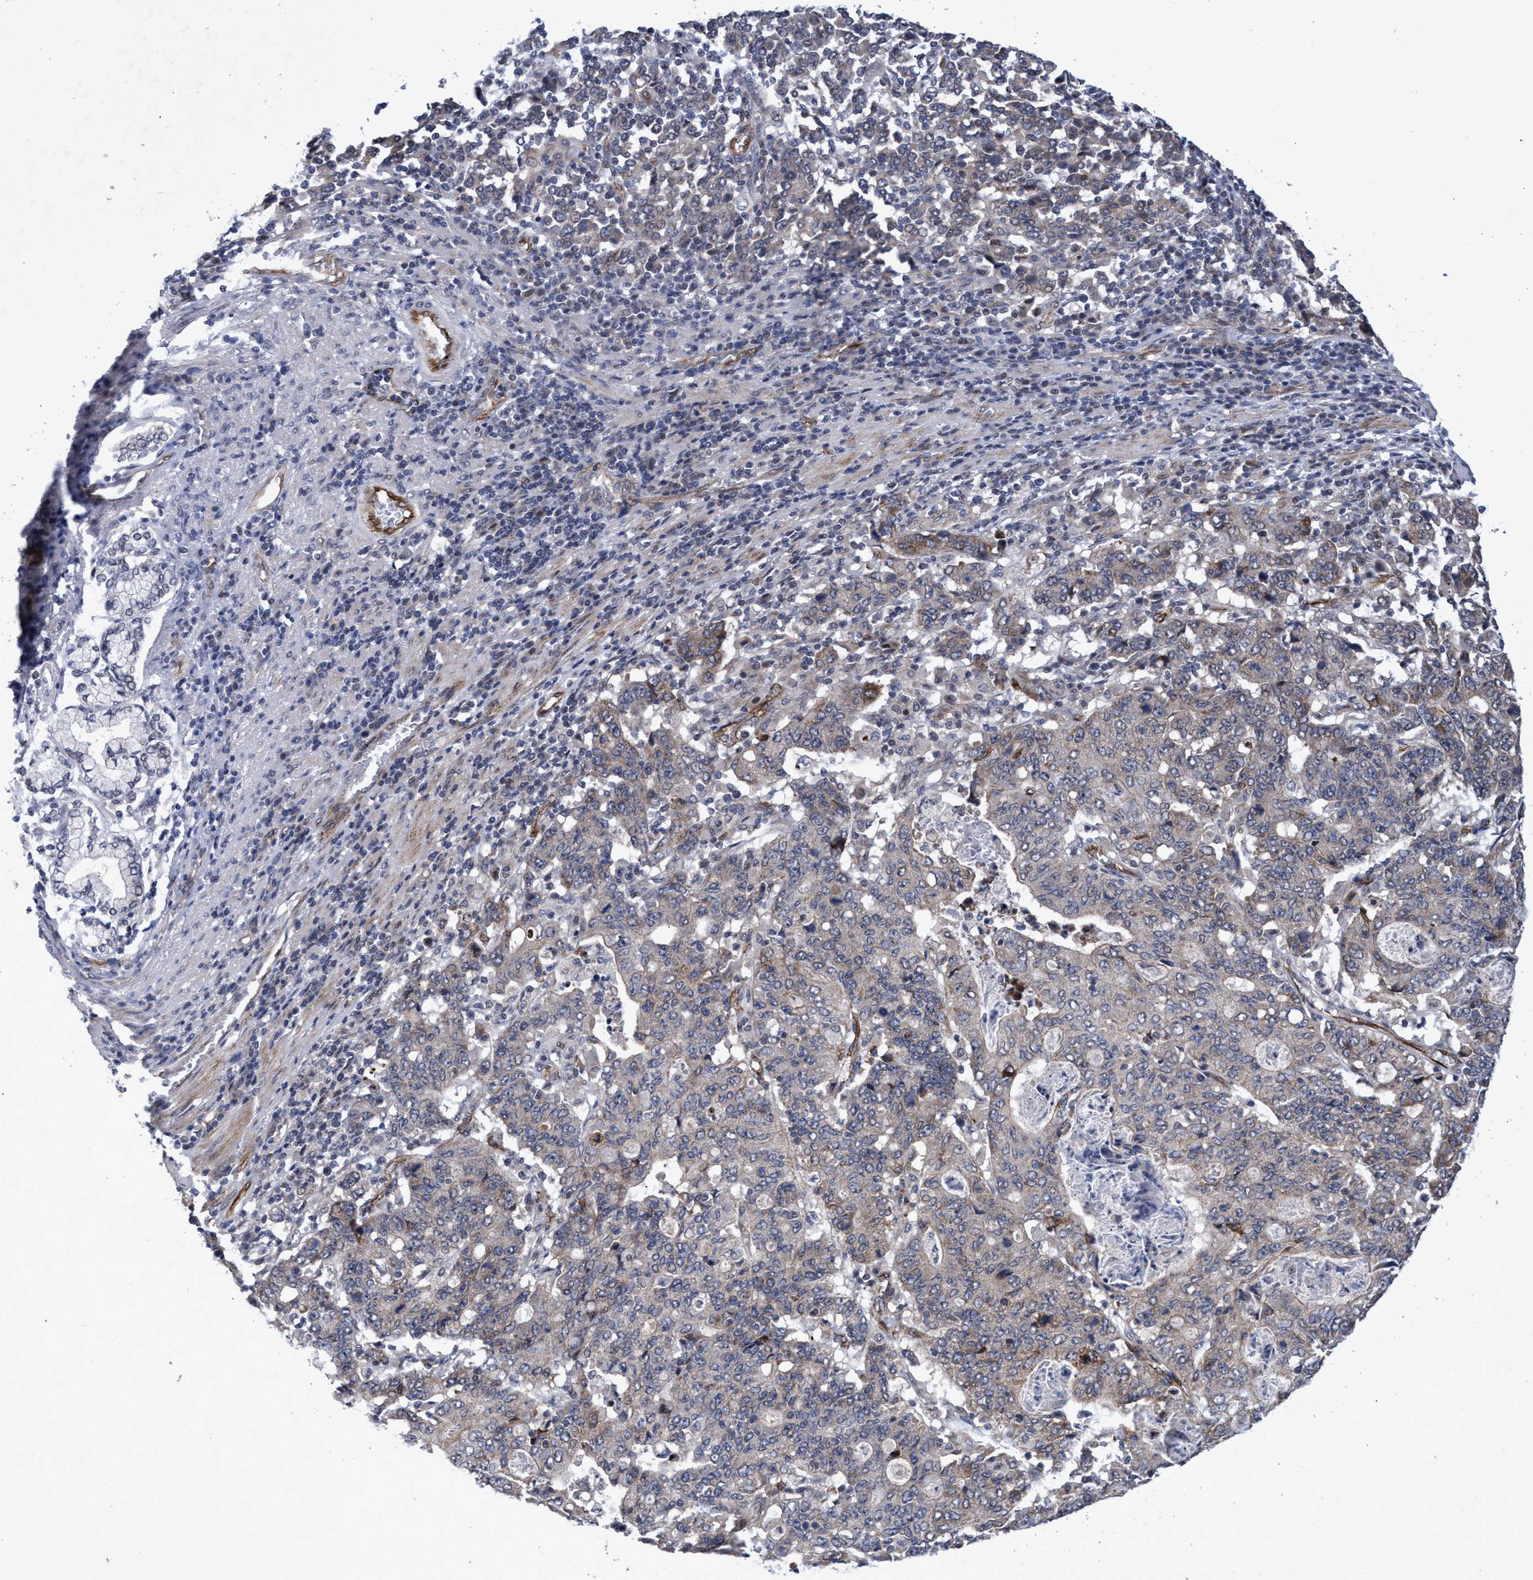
{"staining": {"intensity": "negative", "quantity": "none", "location": "none"}, "tissue": "stomach cancer", "cell_type": "Tumor cells", "image_type": "cancer", "snomed": [{"axis": "morphology", "description": "Adenocarcinoma, NOS"}, {"axis": "topography", "description": "Stomach, upper"}], "caption": "DAB (3,3'-diaminobenzidine) immunohistochemical staining of human stomach cancer (adenocarcinoma) displays no significant expression in tumor cells. (DAB immunohistochemistry visualized using brightfield microscopy, high magnification).", "gene": "ZNF750", "patient": {"sex": "male", "age": 69}}